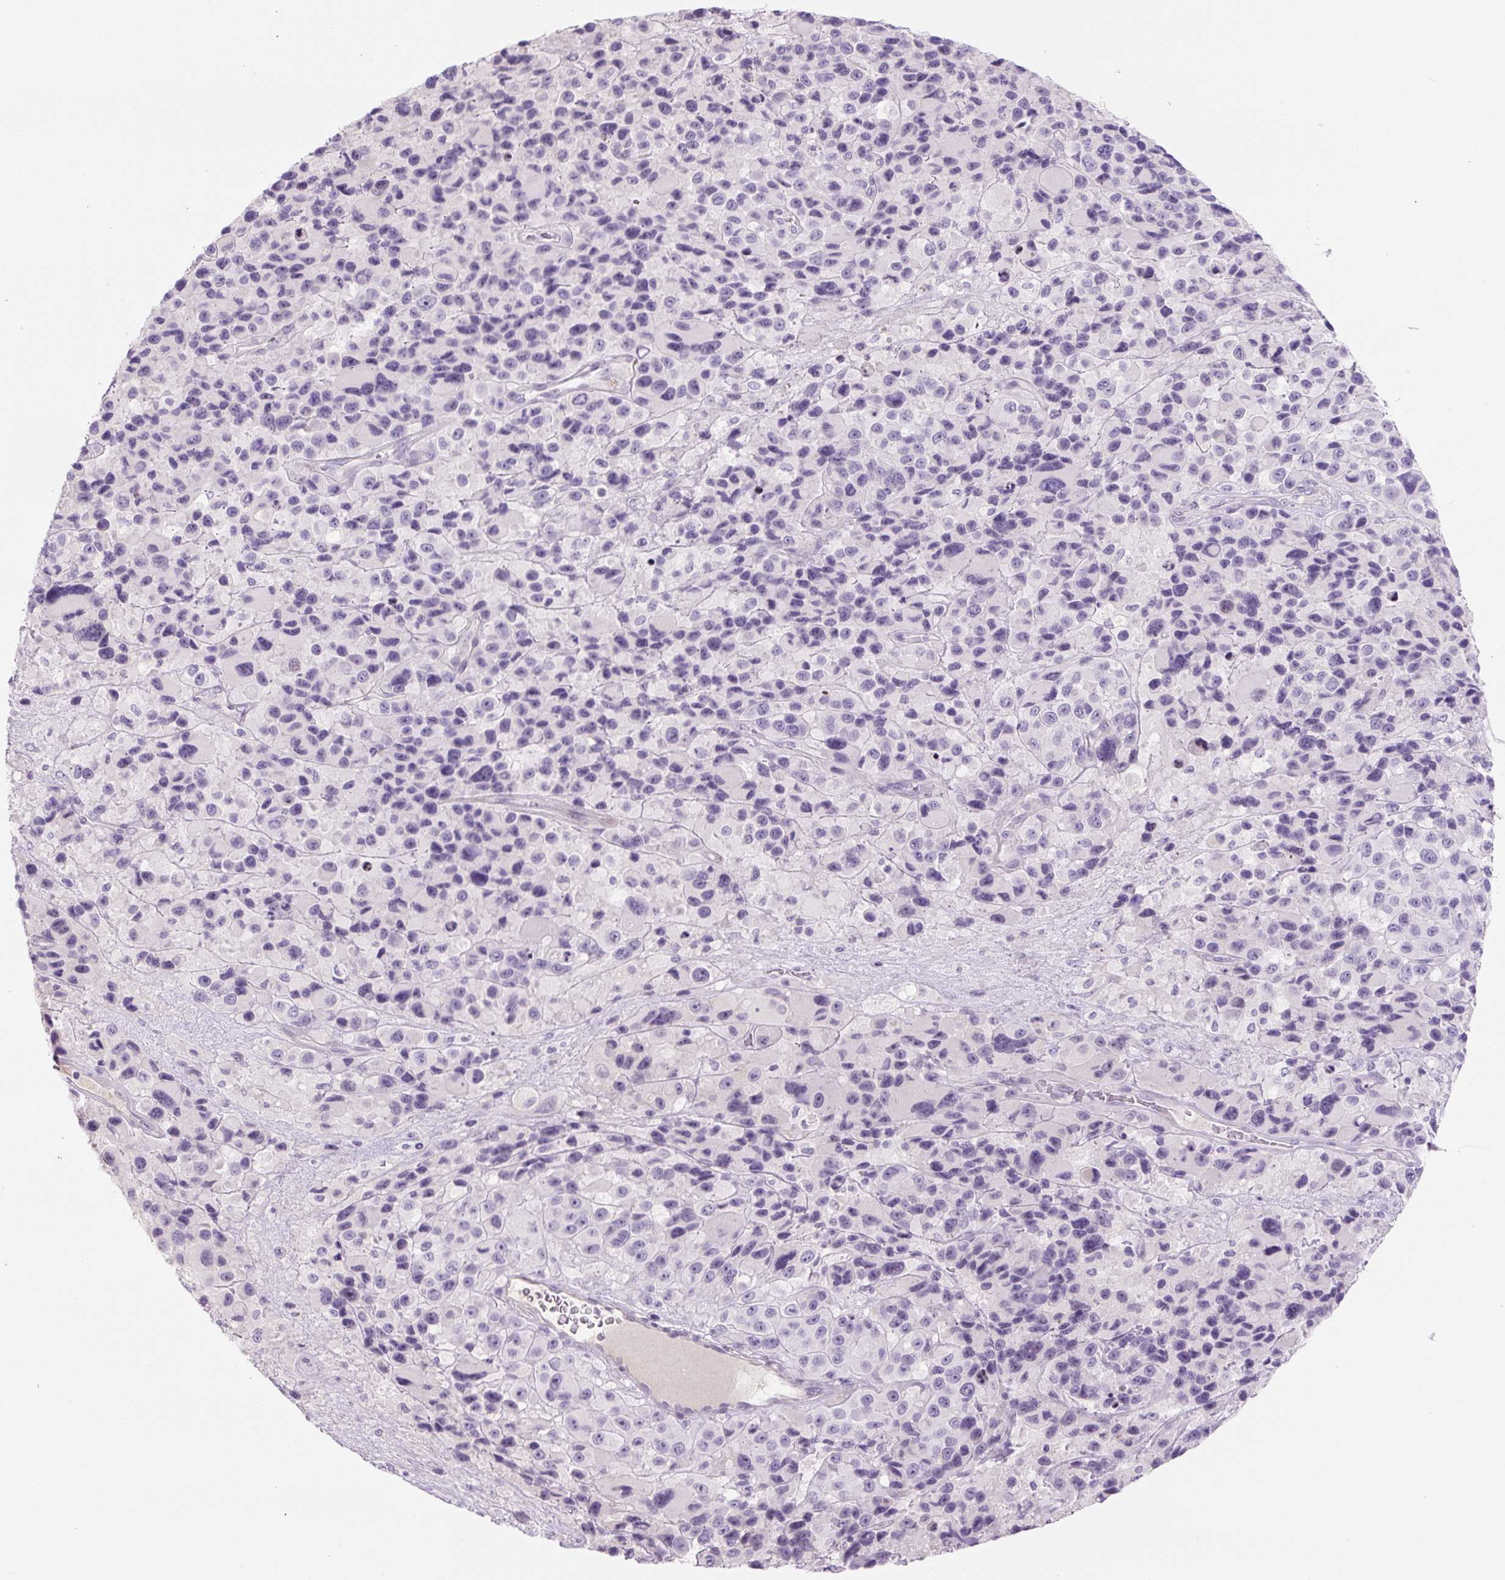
{"staining": {"intensity": "negative", "quantity": "none", "location": "none"}, "tissue": "melanoma", "cell_type": "Tumor cells", "image_type": "cancer", "snomed": [{"axis": "morphology", "description": "Malignant melanoma, Metastatic site"}, {"axis": "topography", "description": "Lymph node"}], "caption": "A high-resolution micrograph shows IHC staining of melanoma, which shows no significant positivity in tumor cells.", "gene": "PRM1", "patient": {"sex": "female", "age": 65}}